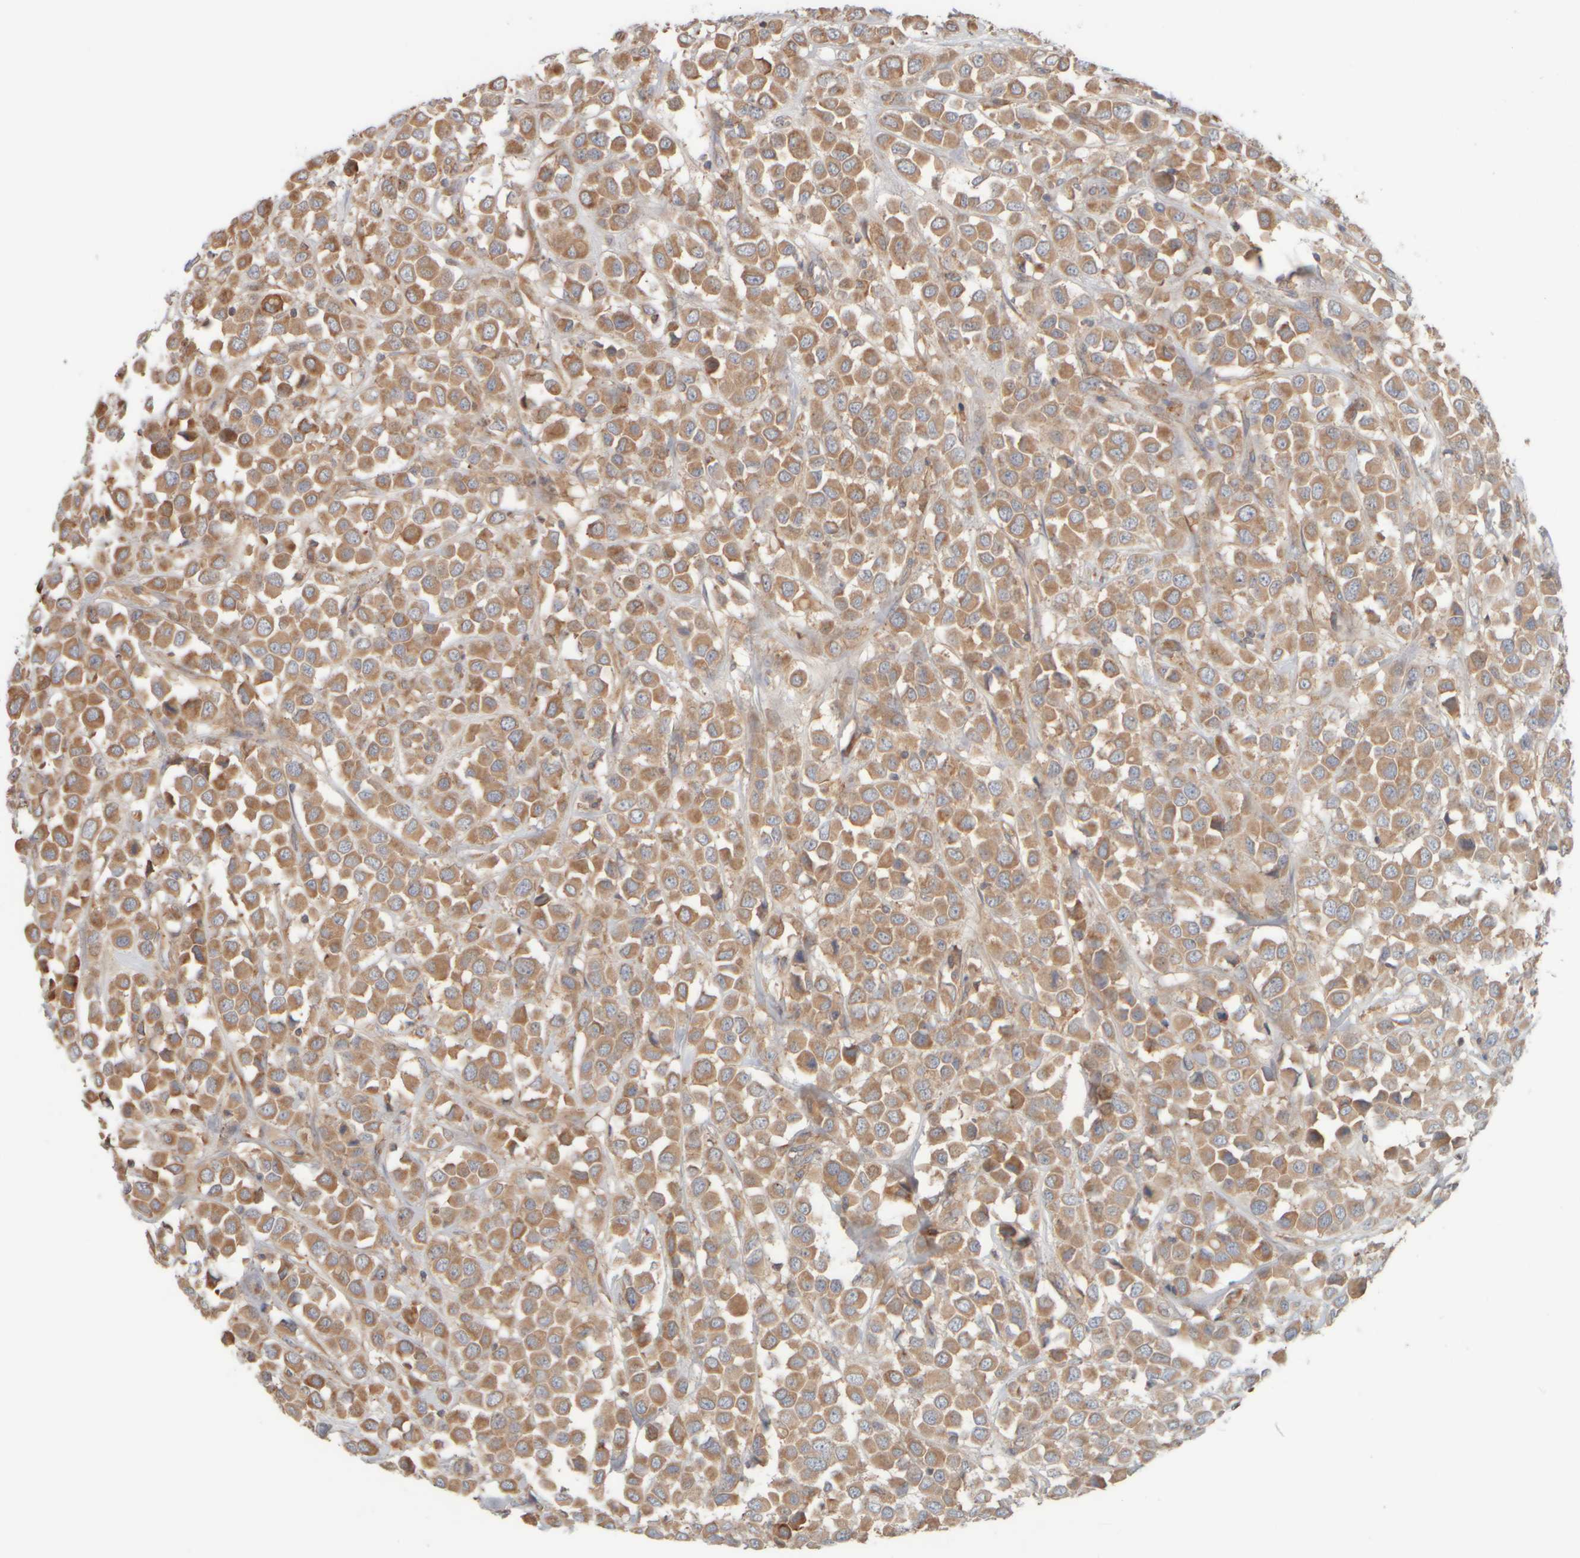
{"staining": {"intensity": "moderate", "quantity": ">75%", "location": "cytoplasmic/membranous"}, "tissue": "breast cancer", "cell_type": "Tumor cells", "image_type": "cancer", "snomed": [{"axis": "morphology", "description": "Duct carcinoma"}, {"axis": "topography", "description": "Breast"}], "caption": "Infiltrating ductal carcinoma (breast) was stained to show a protein in brown. There is medium levels of moderate cytoplasmic/membranous positivity in approximately >75% of tumor cells.", "gene": "EIF2B3", "patient": {"sex": "female", "age": 61}}